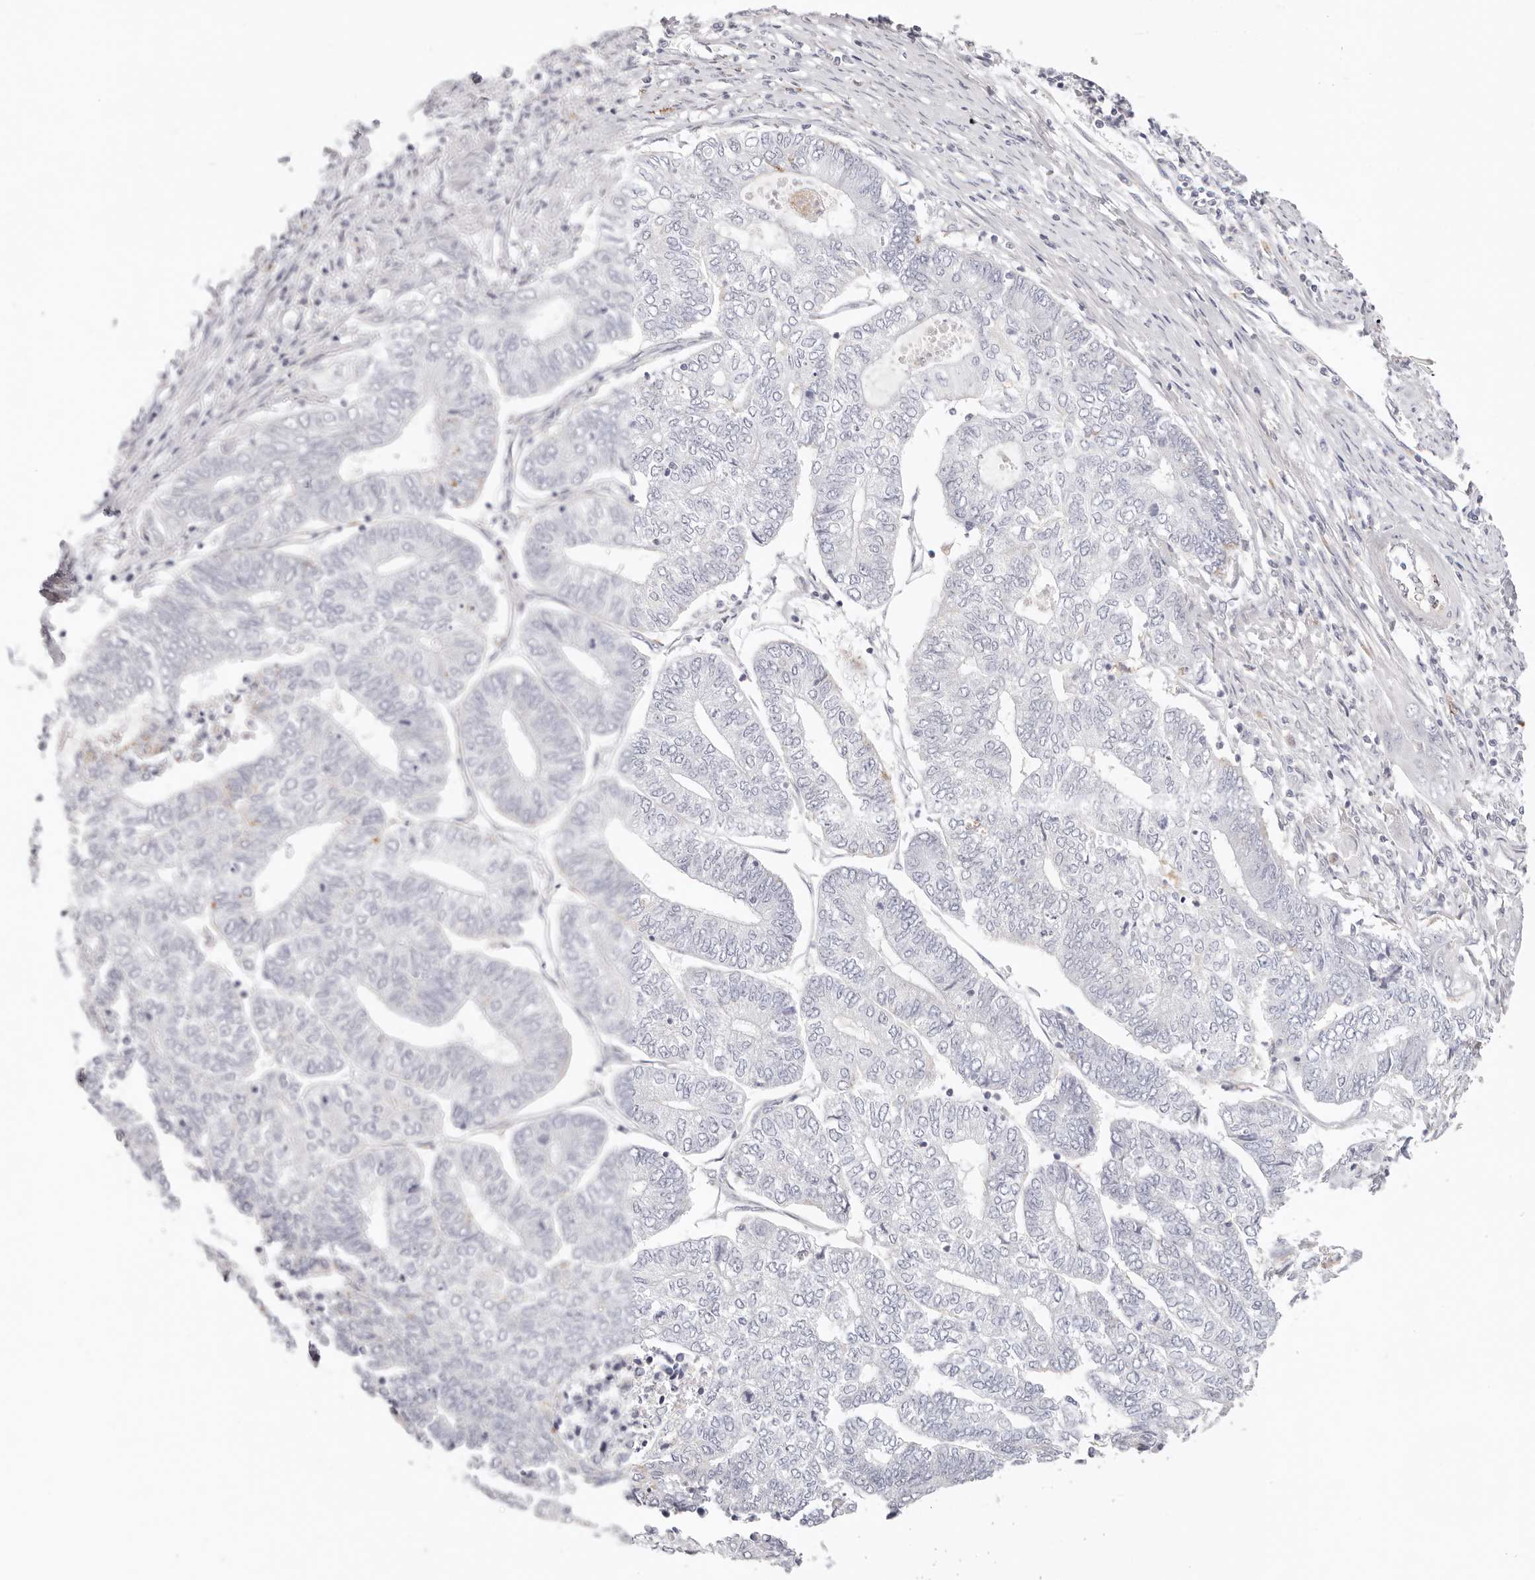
{"staining": {"intensity": "negative", "quantity": "none", "location": "none"}, "tissue": "endometrial cancer", "cell_type": "Tumor cells", "image_type": "cancer", "snomed": [{"axis": "morphology", "description": "Adenocarcinoma, NOS"}, {"axis": "topography", "description": "Uterus"}, {"axis": "topography", "description": "Endometrium"}], "caption": "Human endometrial cancer (adenocarcinoma) stained for a protein using immunohistochemistry (IHC) shows no expression in tumor cells.", "gene": "STKLD1", "patient": {"sex": "female", "age": 70}}